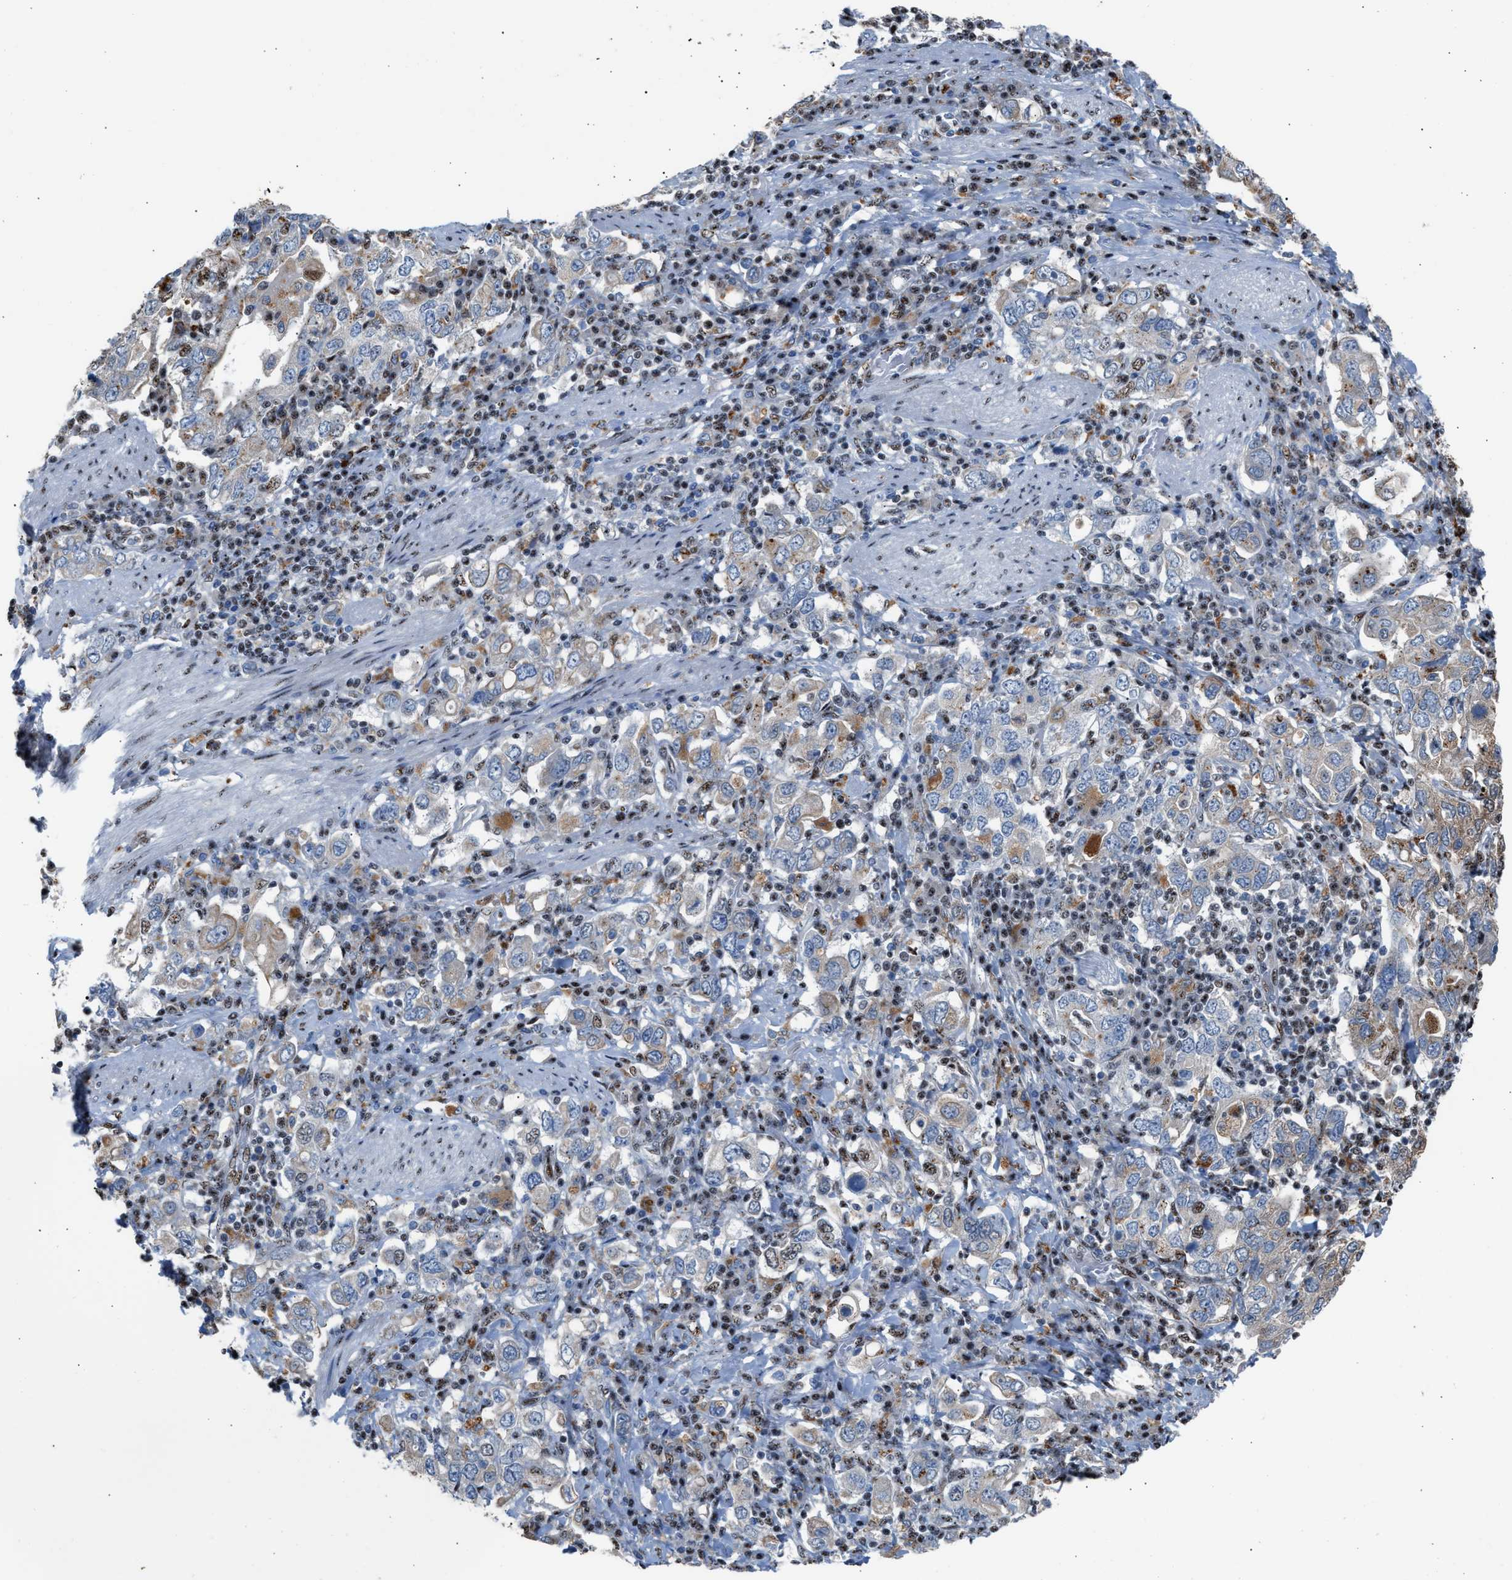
{"staining": {"intensity": "weak", "quantity": "25%-75%", "location": "cytoplasmic/membranous"}, "tissue": "stomach cancer", "cell_type": "Tumor cells", "image_type": "cancer", "snomed": [{"axis": "morphology", "description": "Adenocarcinoma, NOS"}, {"axis": "topography", "description": "Stomach, upper"}], "caption": "Stomach adenocarcinoma stained for a protein displays weak cytoplasmic/membranous positivity in tumor cells.", "gene": "CENPP", "patient": {"sex": "male", "age": 62}}